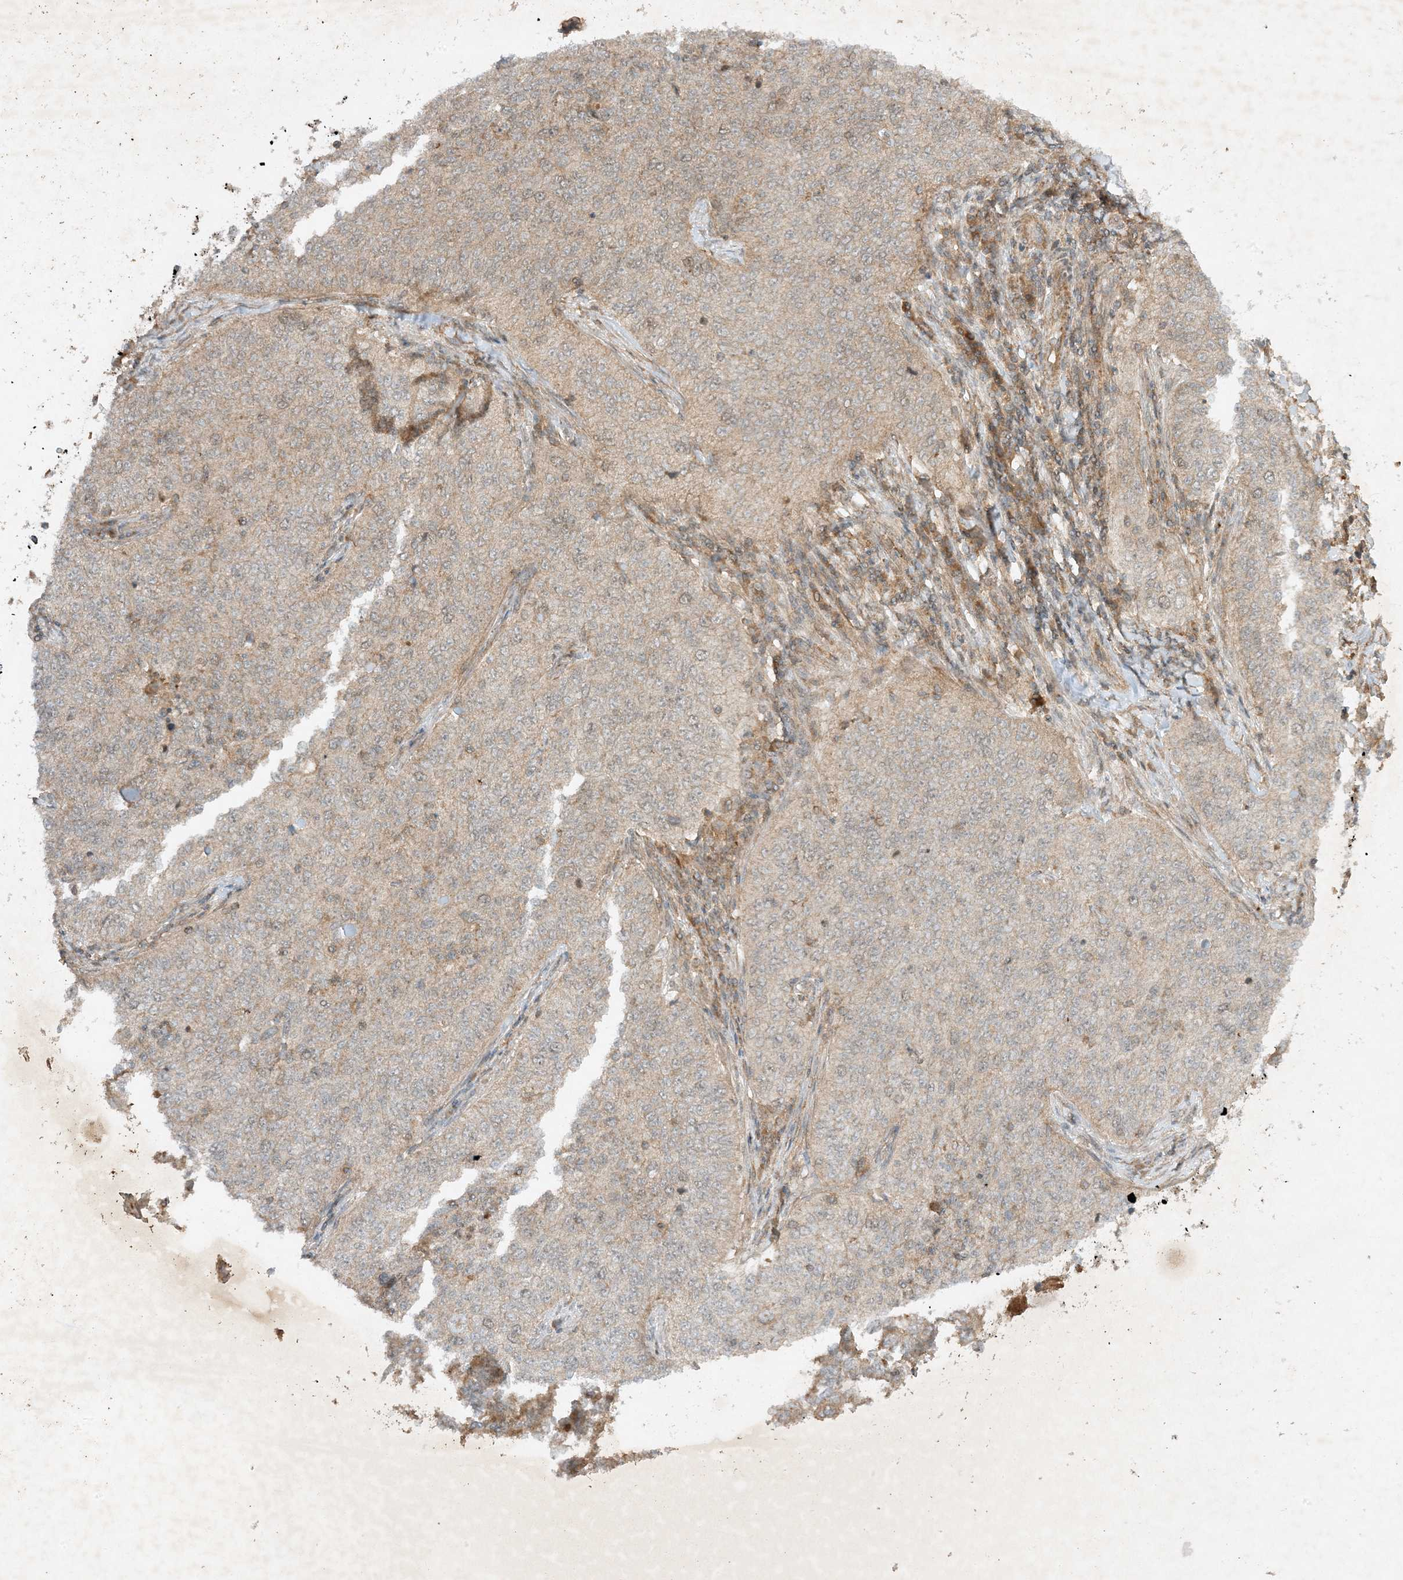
{"staining": {"intensity": "weak", "quantity": "<25%", "location": "cytoplasmic/membranous"}, "tissue": "cervical cancer", "cell_type": "Tumor cells", "image_type": "cancer", "snomed": [{"axis": "morphology", "description": "Squamous cell carcinoma, NOS"}, {"axis": "topography", "description": "Cervix"}], "caption": "Immunohistochemical staining of cervical cancer (squamous cell carcinoma) reveals no significant staining in tumor cells.", "gene": "XRN1", "patient": {"sex": "female", "age": 35}}